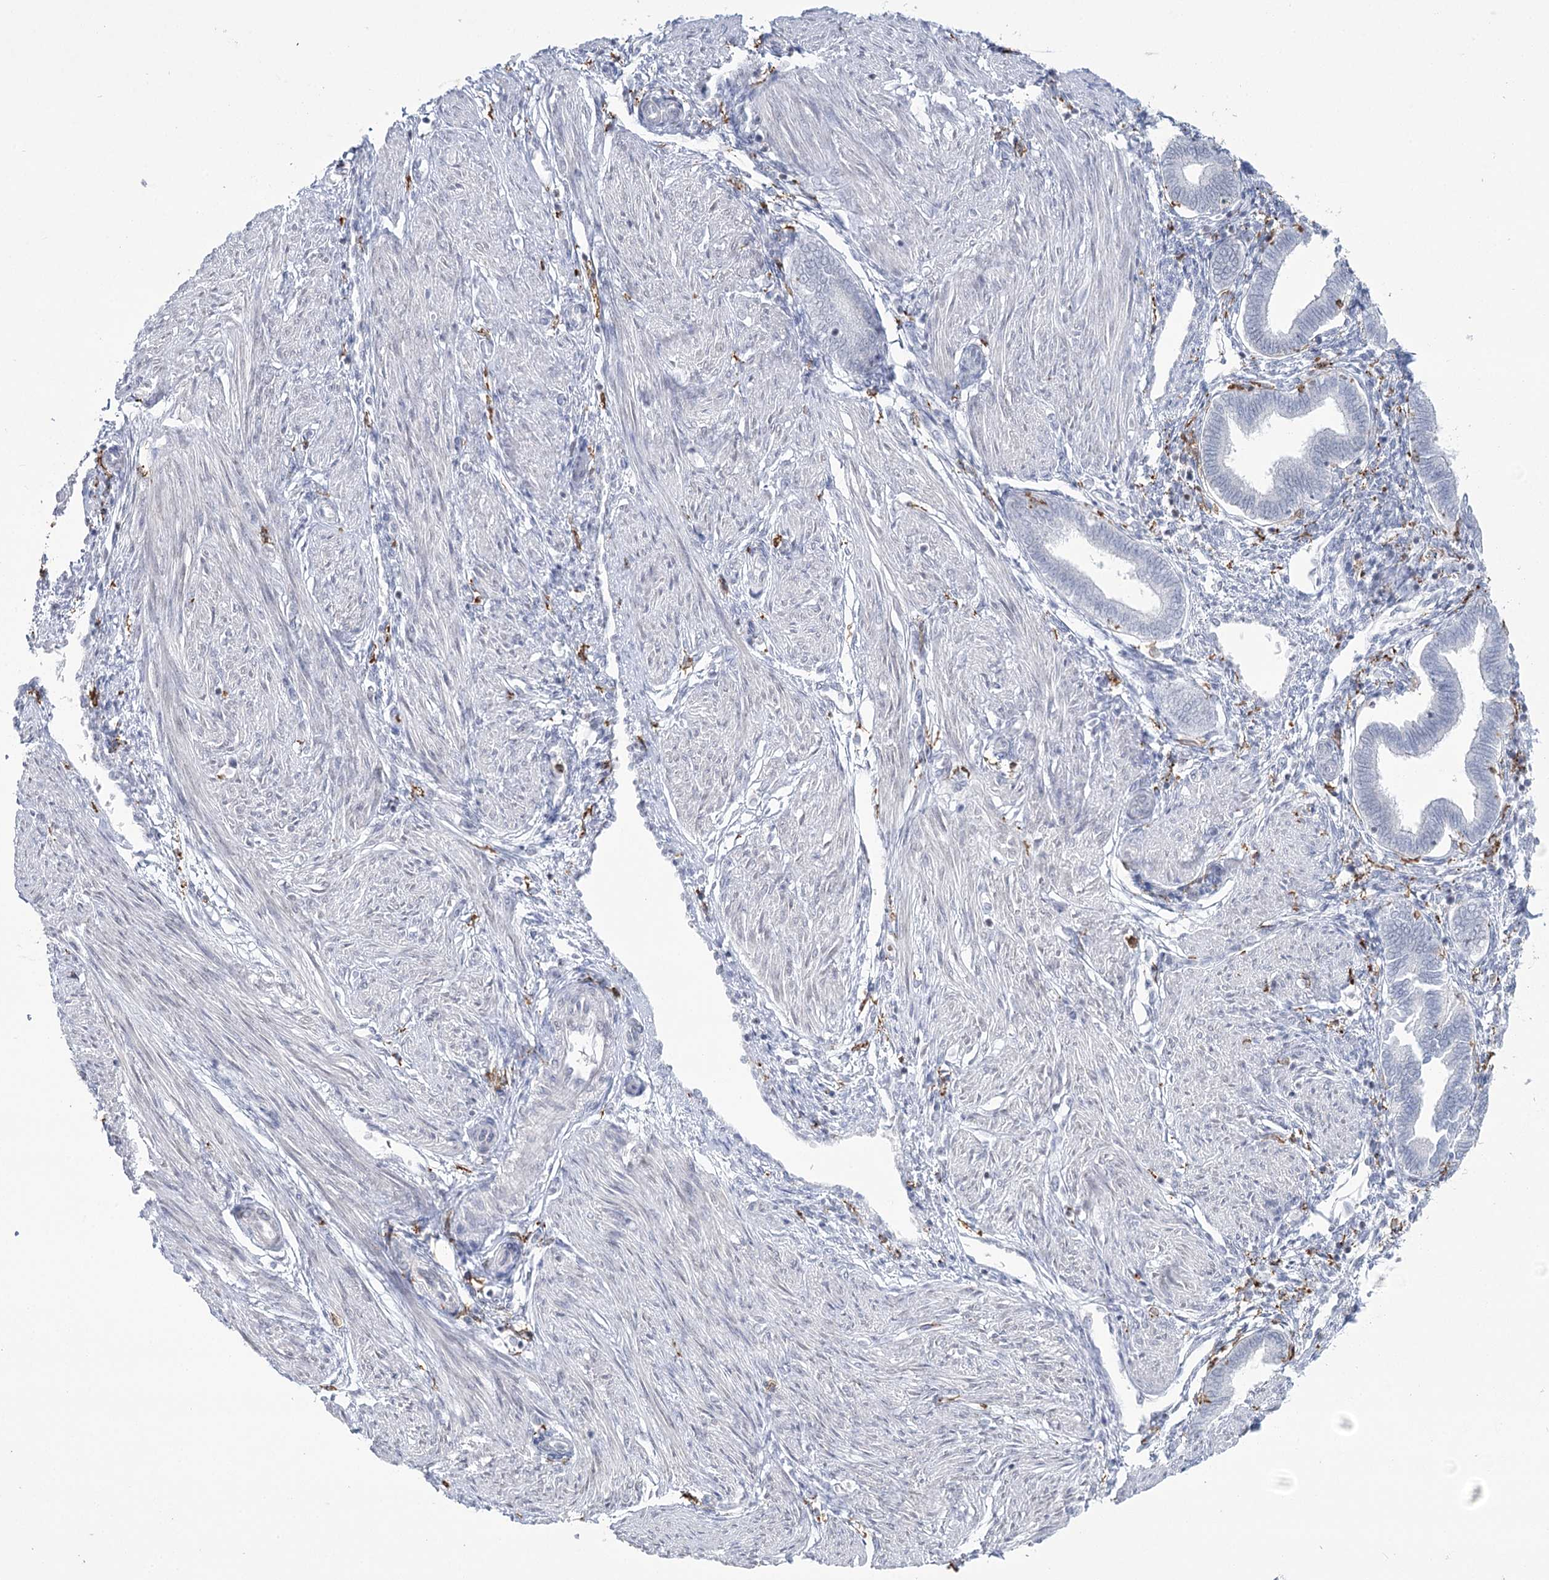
{"staining": {"intensity": "negative", "quantity": "none", "location": "none"}, "tissue": "endometrium", "cell_type": "Cells in endometrial stroma", "image_type": "normal", "snomed": [{"axis": "morphology", "description": "Normal tissue, NOS"}, {"axis": "topography", "description": "Endometrium"}], "caption": "High power microscopy photomicrograph of an immunohistochemistry histopathology image of unremarkable endometrium, revealing no significant positivity in cells in endometrial stroma.", "gene": "C11orf1", "patient": {"sex": "female", "age": 53}}